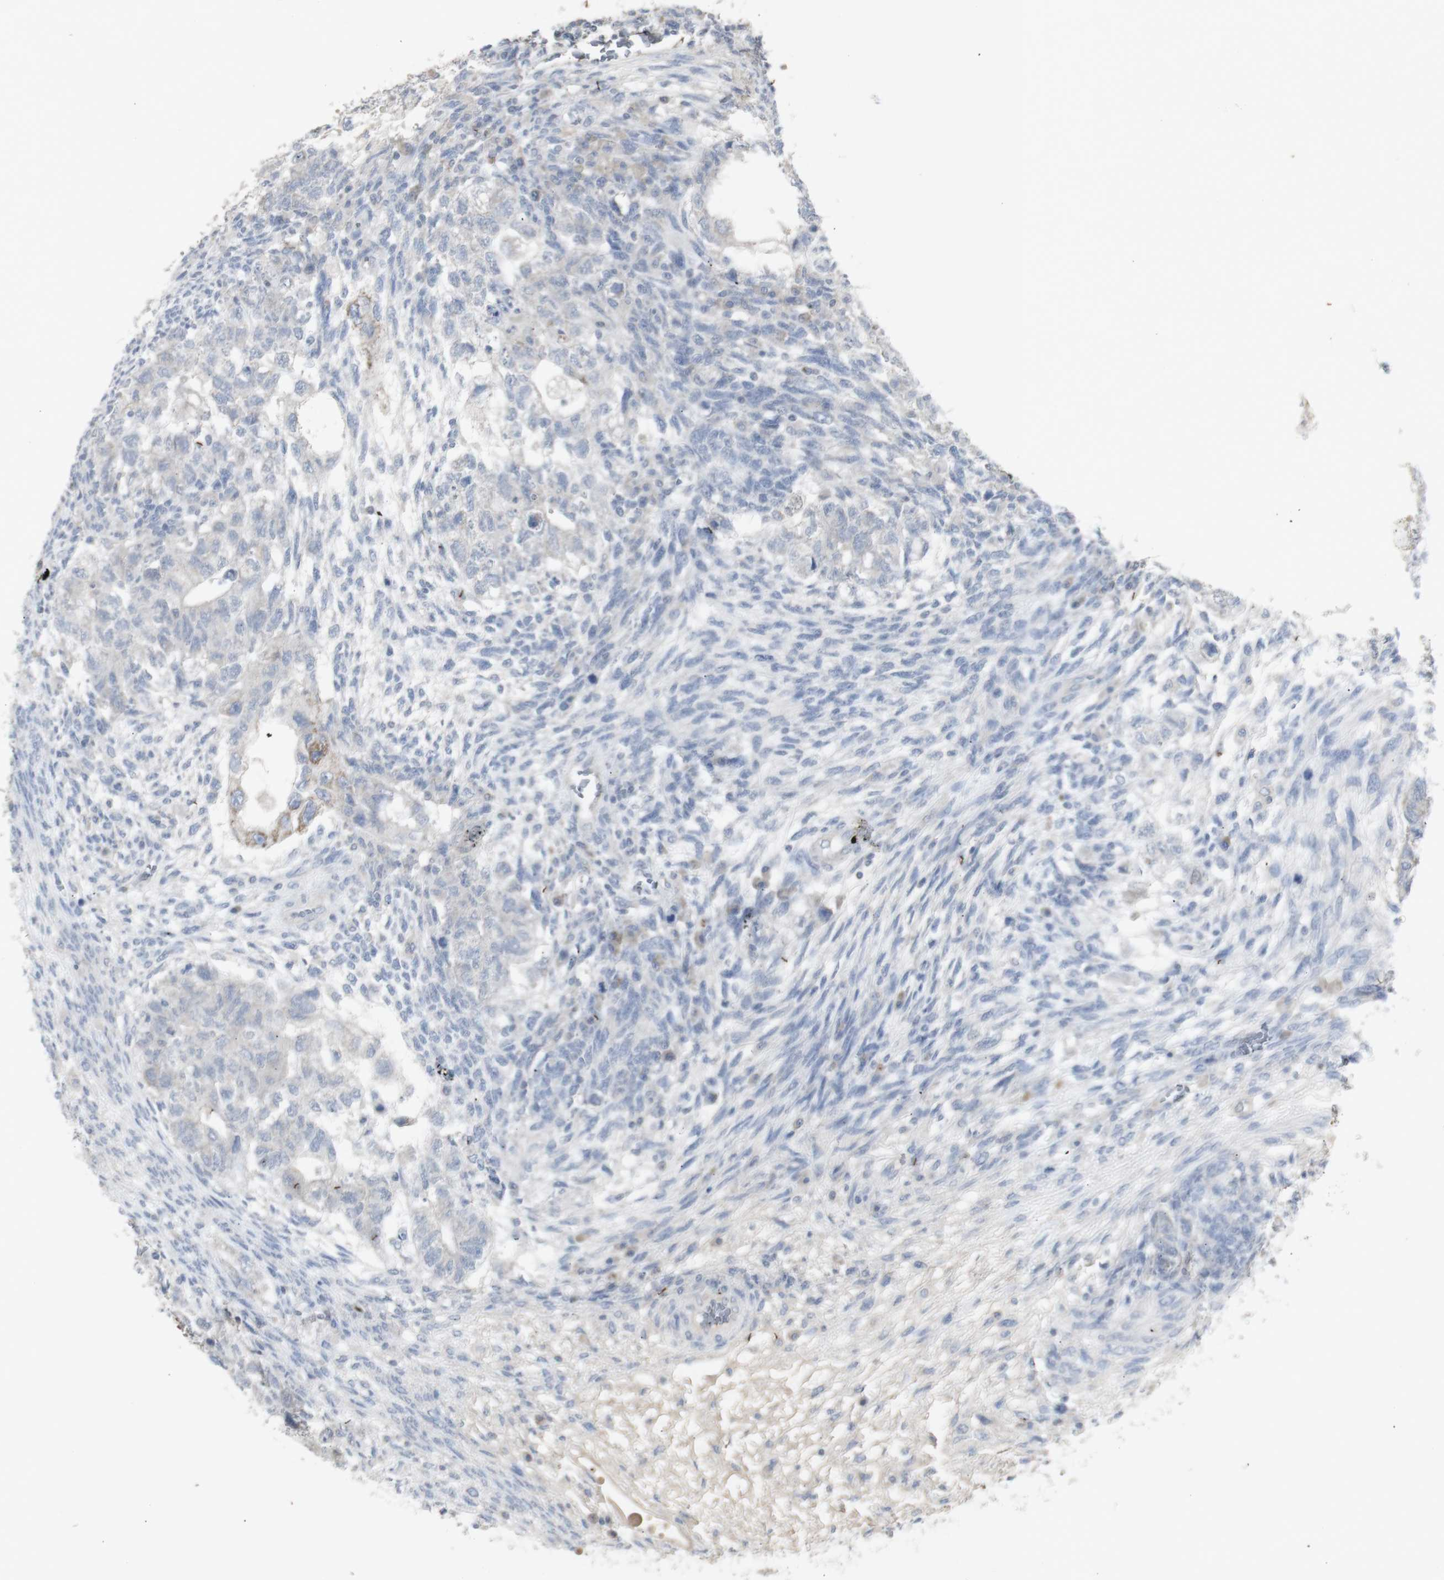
{"staining": {"intensity": "negative", "quantity": "none", "location": "none"}, "tissue": "testis cancer", "cell_type": "Tumor cells", "image_type": "cancer", "snomed": [{"axis": "morphology", "description": "Normal tissue, NOS"}, {"axis": "morphology", "description": "Carcinoma, Embryonal, NOS"}, {"axis": "topography", "description": "Testis"}], "caption": "DAB immunohistochemical staining of human embryonal carcinoma (testis) demonstrates no significant positivity in tumor cells.", "gene": "INS", "patient": {"sex": "male", "age": 36}}